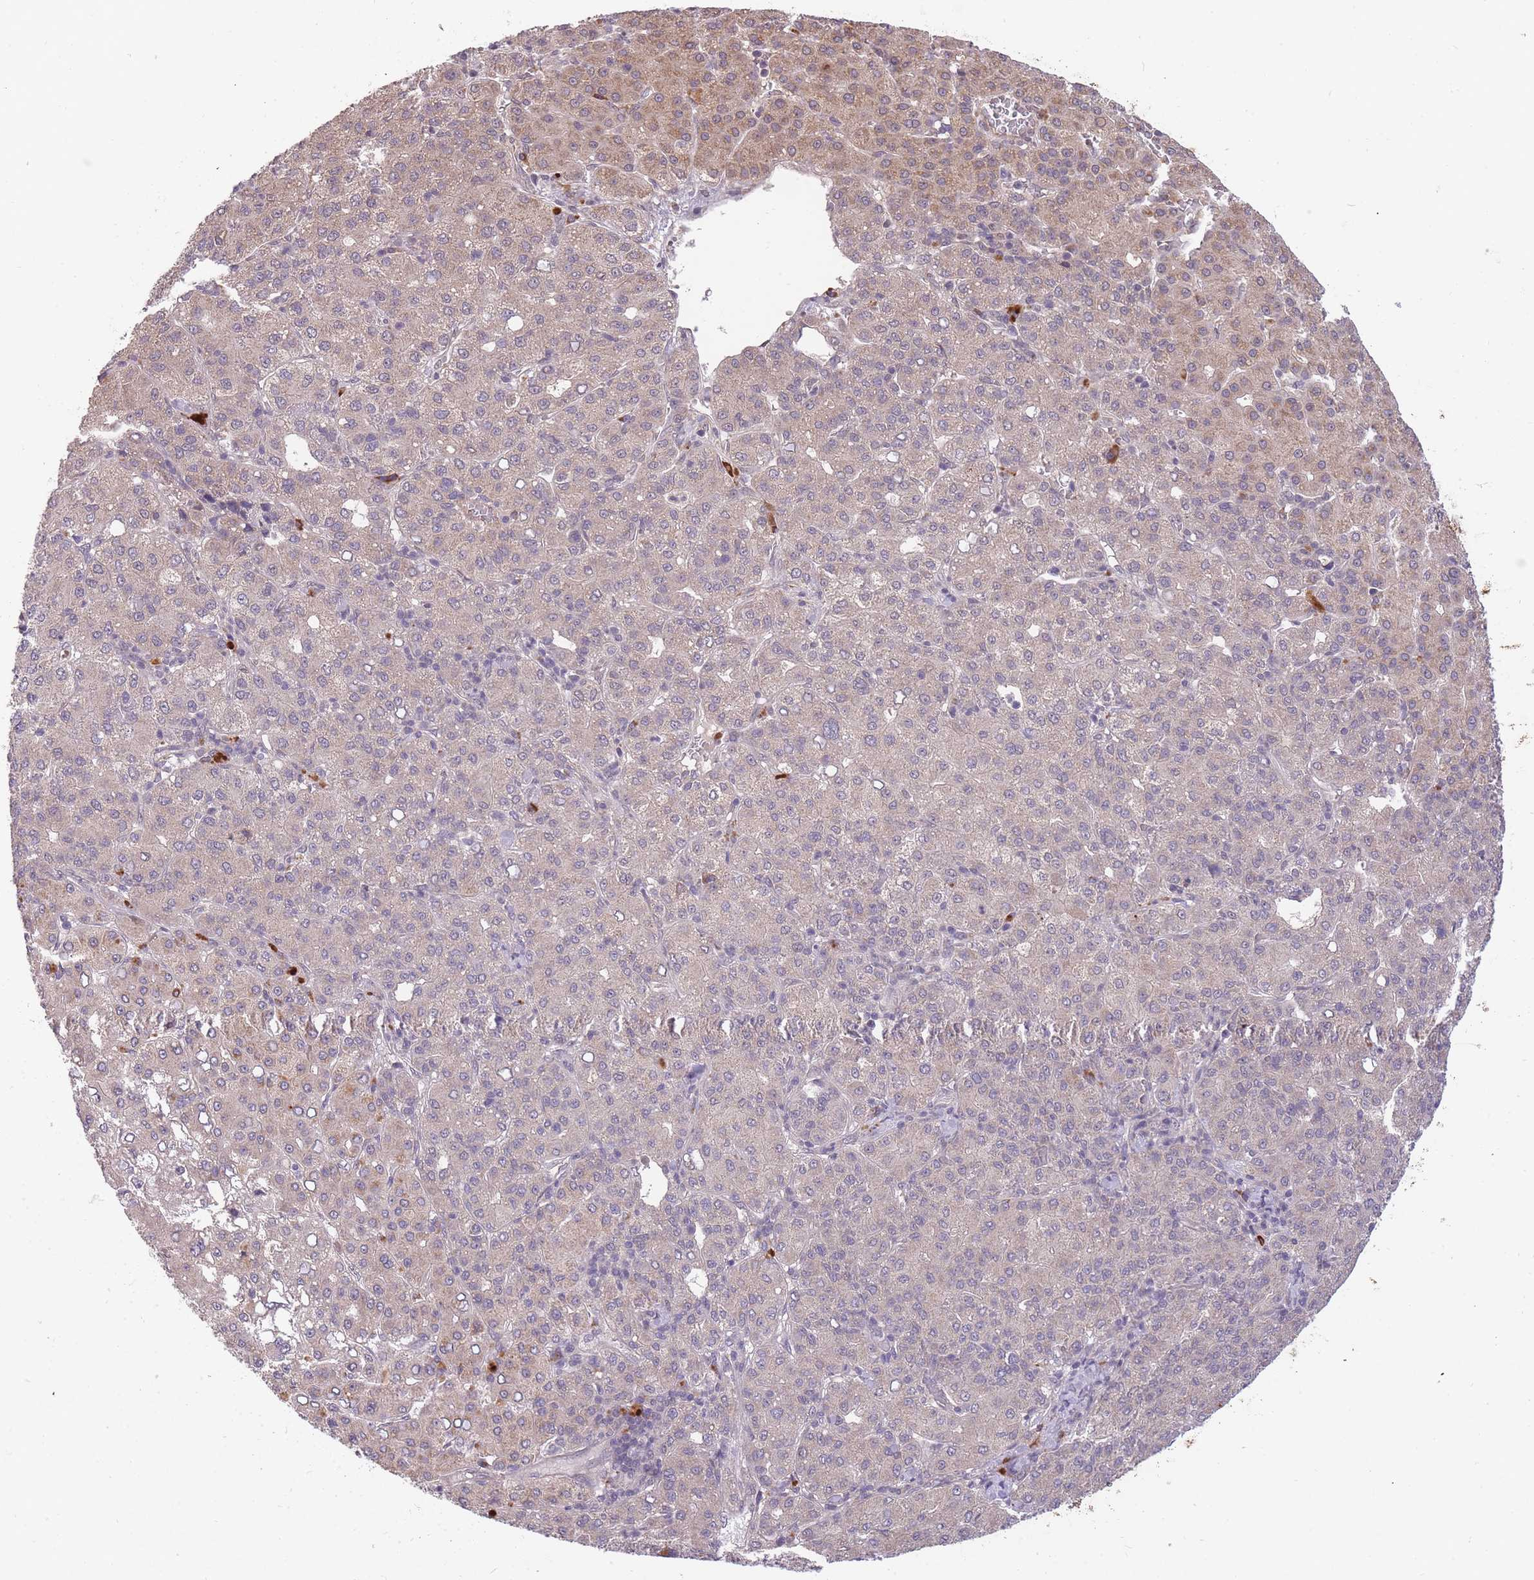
{"staining": {"intensity": "weak", "quantity": "25%-75%", "location": "cytoplasmic/membranous"}, "tissue": "liver cancer", "cell_type": "Tumor cells", "image_type": "cancer", "snomed": [{"axis": "morphology", "description": "Carcinoma, Hepatocellular, NOS"}, {"axis": "topography", "description": "Liver"}], "caption": "Weak cytoplasmic/membranous staining for a protein is identified in about 25%-75% of tumor cells of liver cancer using IHC.", "gene": "SMC6", "patient": {"sex": "male", "age": 65}}